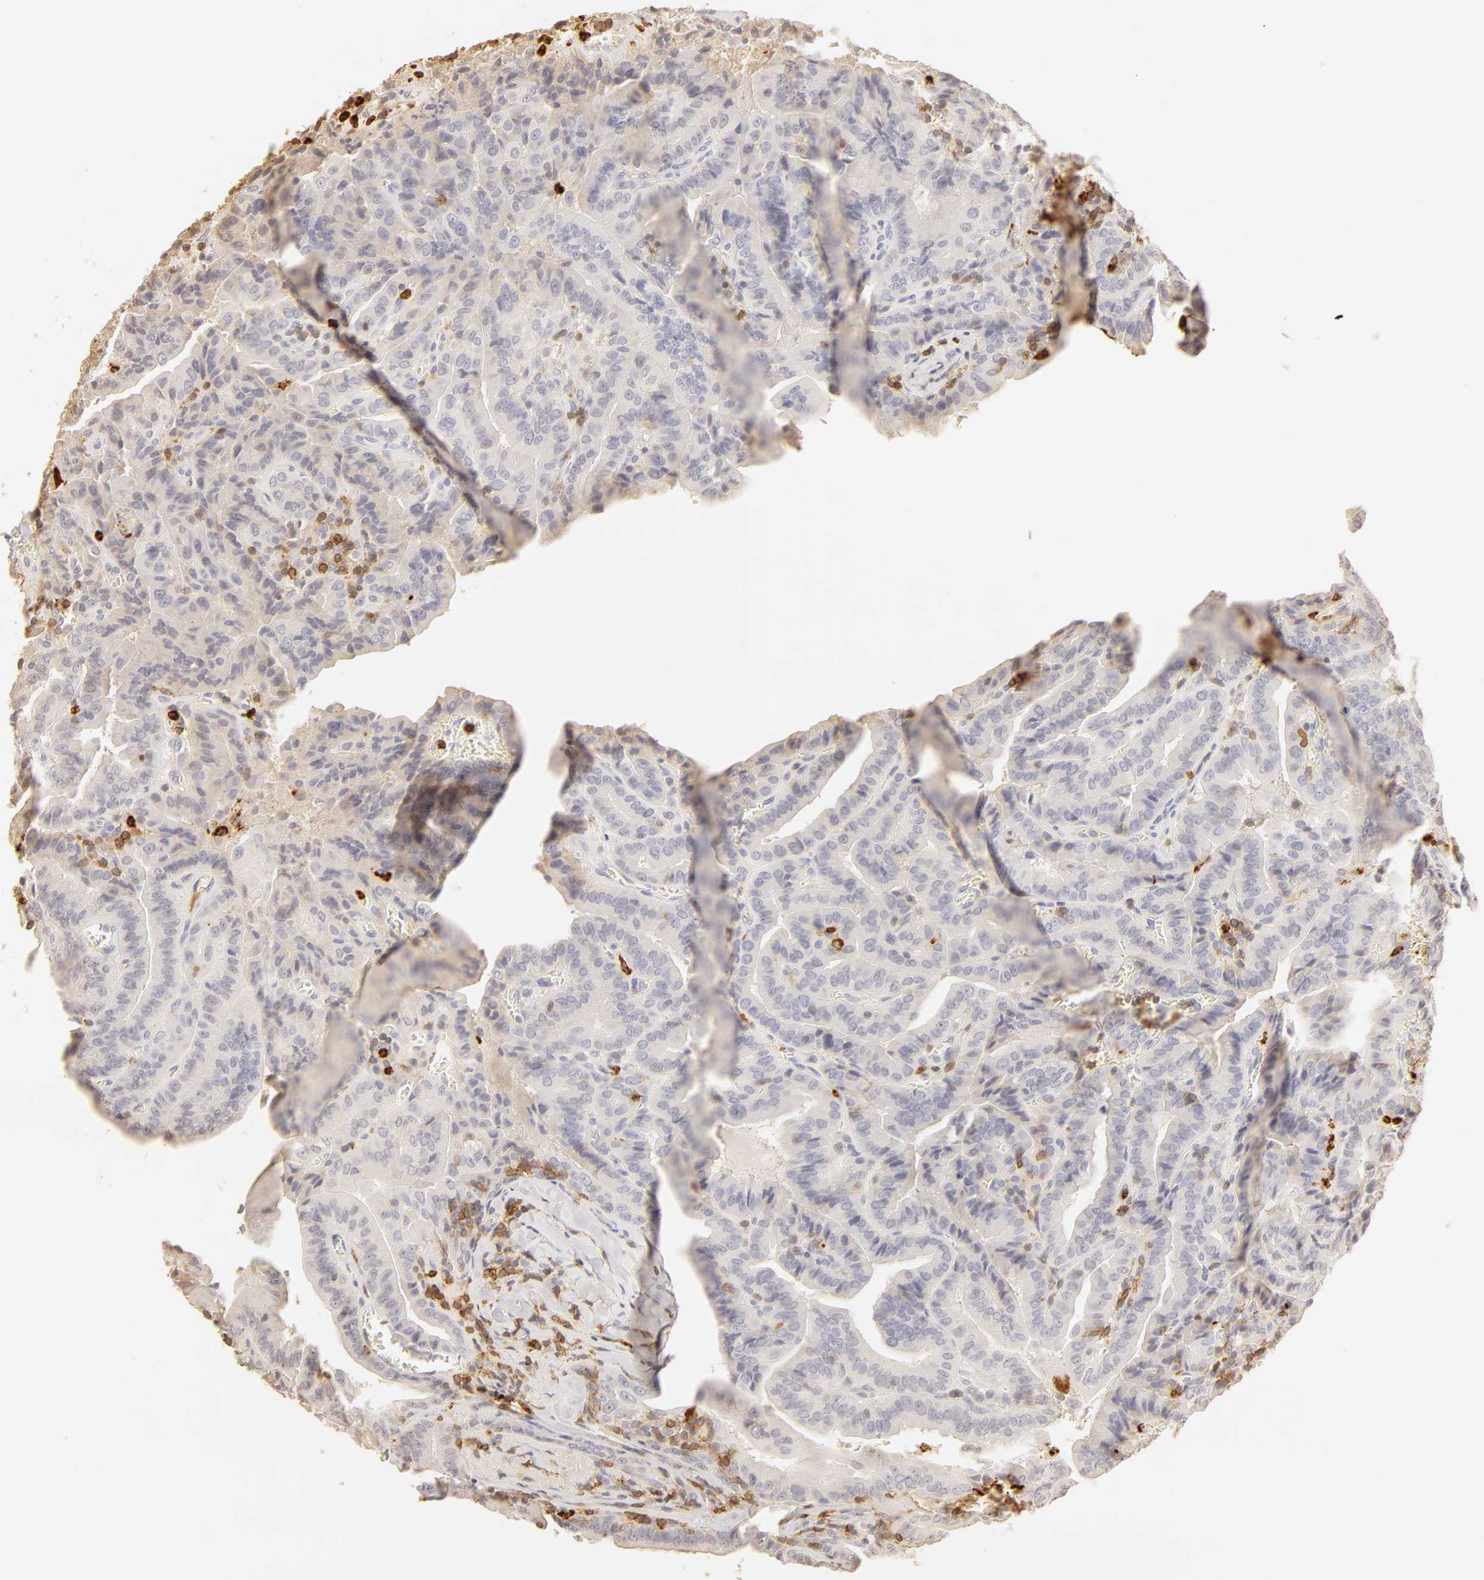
{"staining": {"intensity": "negative", "quantity": "none", "location": "none"}, "tissue": "thyroid cancer", "cell_type": "Tumor cells", "image_type": "cancer", "snomed": [{"axis": "morphology", "description": "Papillary adenocarcinoma, NOS"}, {"axis": "topography", "description": "Thyroid gland"}], "caption": "Tumor cells show no significant positivity in thyroid papillary adenocarcinoma.", "gene": "C1R", "patient": {"sex": "female", "age": 71}}